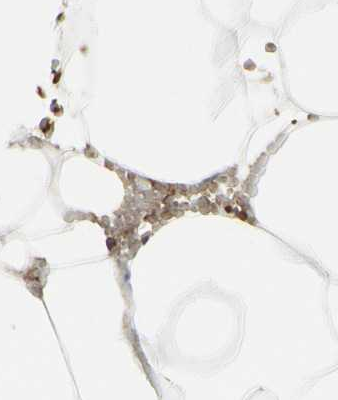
{"staining": {"intensity": "weak", "quantity": ">75%", "location": "cytoplasmic/membranous"}, "tissue": "adipose tissue", "cell_type": "Adipocytes", "image_type": "normal", "snomed": [{"axis": "morphology", "description": "Normal tissue, NOS"}, {"axis": "topography", "description": "Breast"}, {"axis": "topography", "description": "Adipose tissue"}], "caption": "IHC (DAB (3,3'-diaminobenzidine)) staining of benign adipose tissue shows weak cytoplasmic/membranous protein positivity in approximately >75% of adipocytes. (Stains: DAB in brown, nuclei in blue, Microscopy: brightfield microscopy at high magnification).", "gene": "NUCB2", "patient": {"sex": "female", "age": 25}}